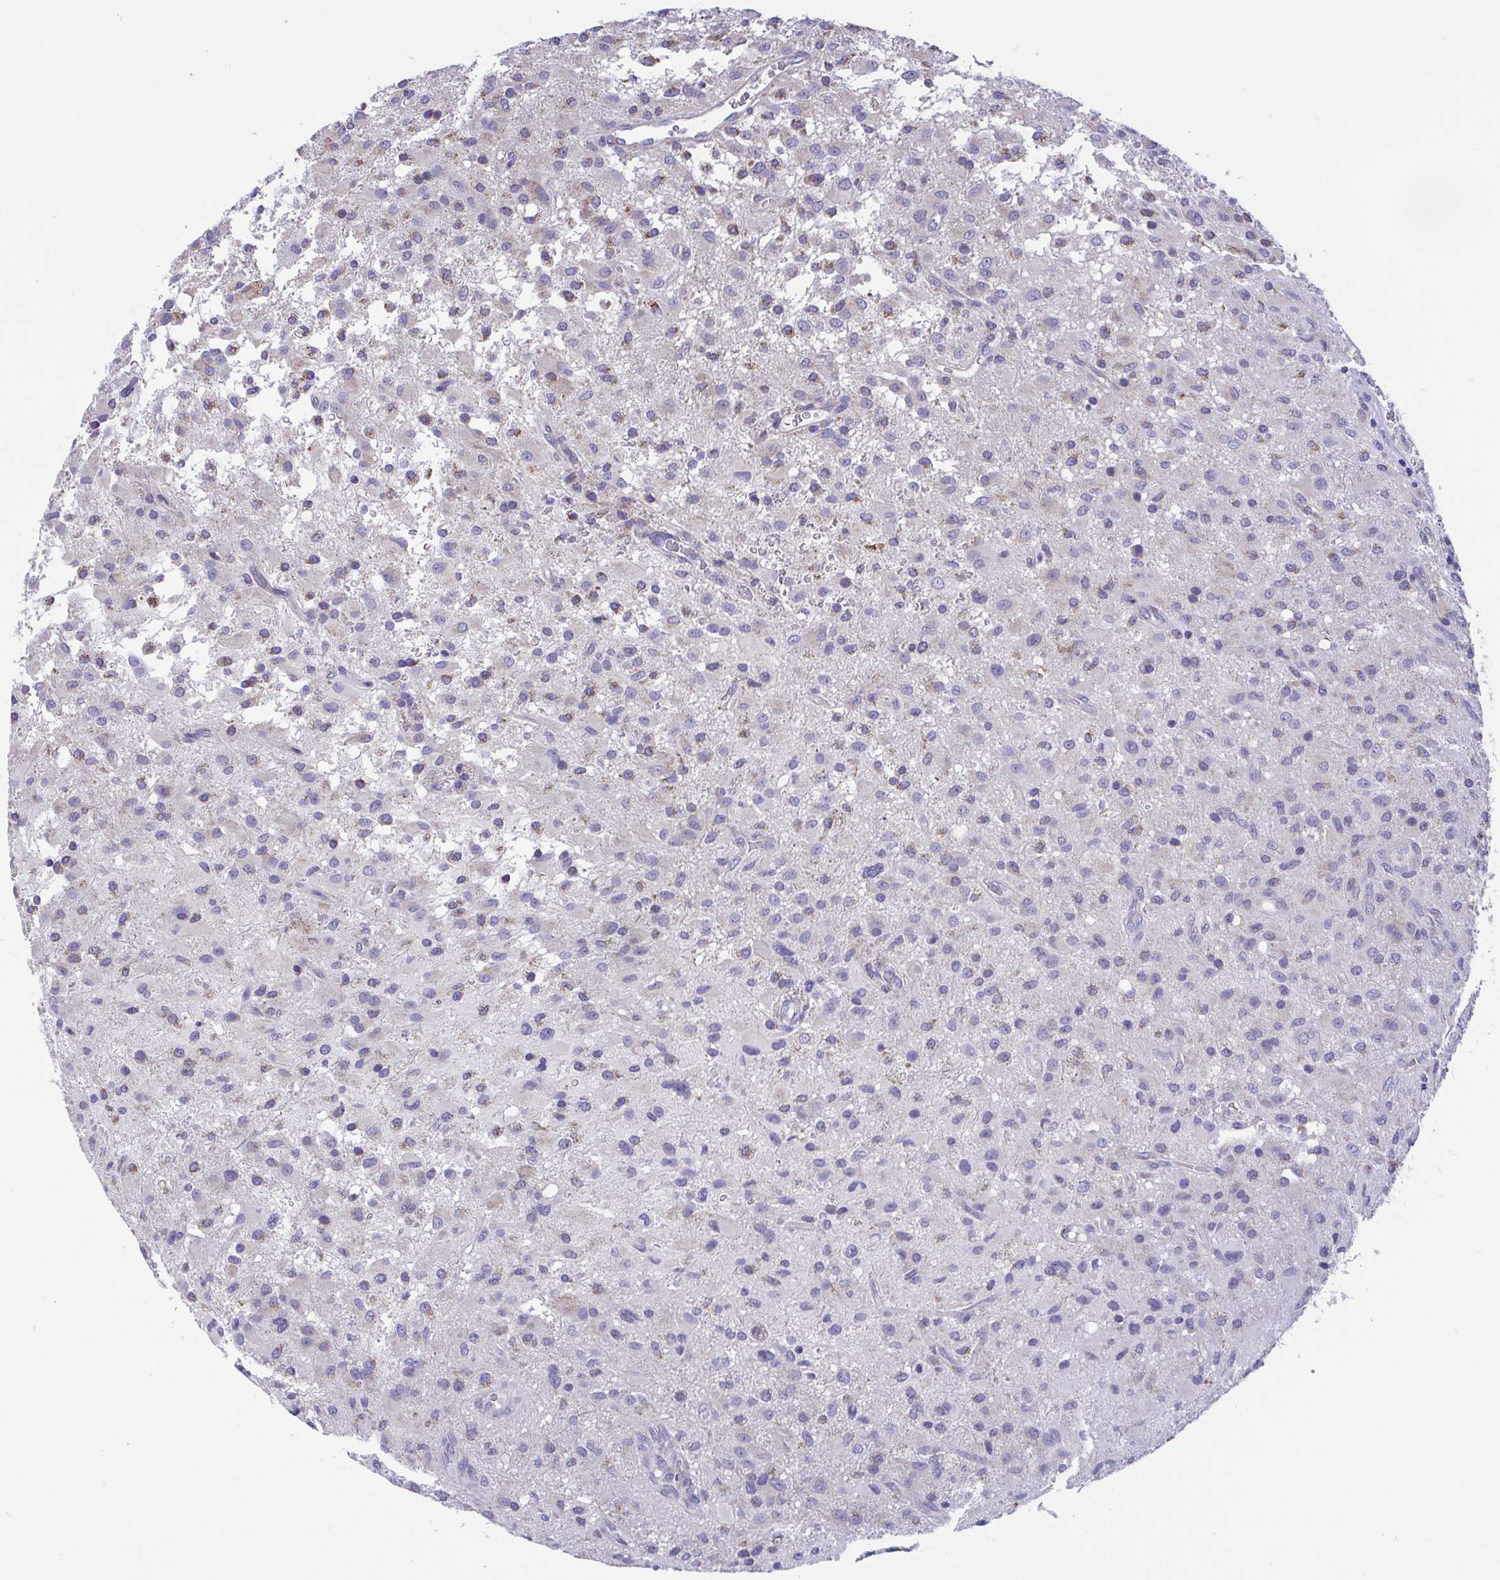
{"staining": {"intensity": "moderate", "quantity": "25%-75%", "location": "cytoplasmic/membranous"}, "tissue": "glioma", "cell_type": "Tumor cells", "image_type": "cancer", "snomed": [{"axis": "morphology", "description": "Glioma, malignant, High grade"}, {"axis": "topography", "description": "Brain"}], "caption": "Immunohistochemical staining of malignant high-grade glioma exhibits medium levels of moderate cytoplasmic/membranous protein positivity in approximately 25%-75% of tumor cells.", "gene": "OR13A1", "patient": {"sex": "male", "age": 53}}